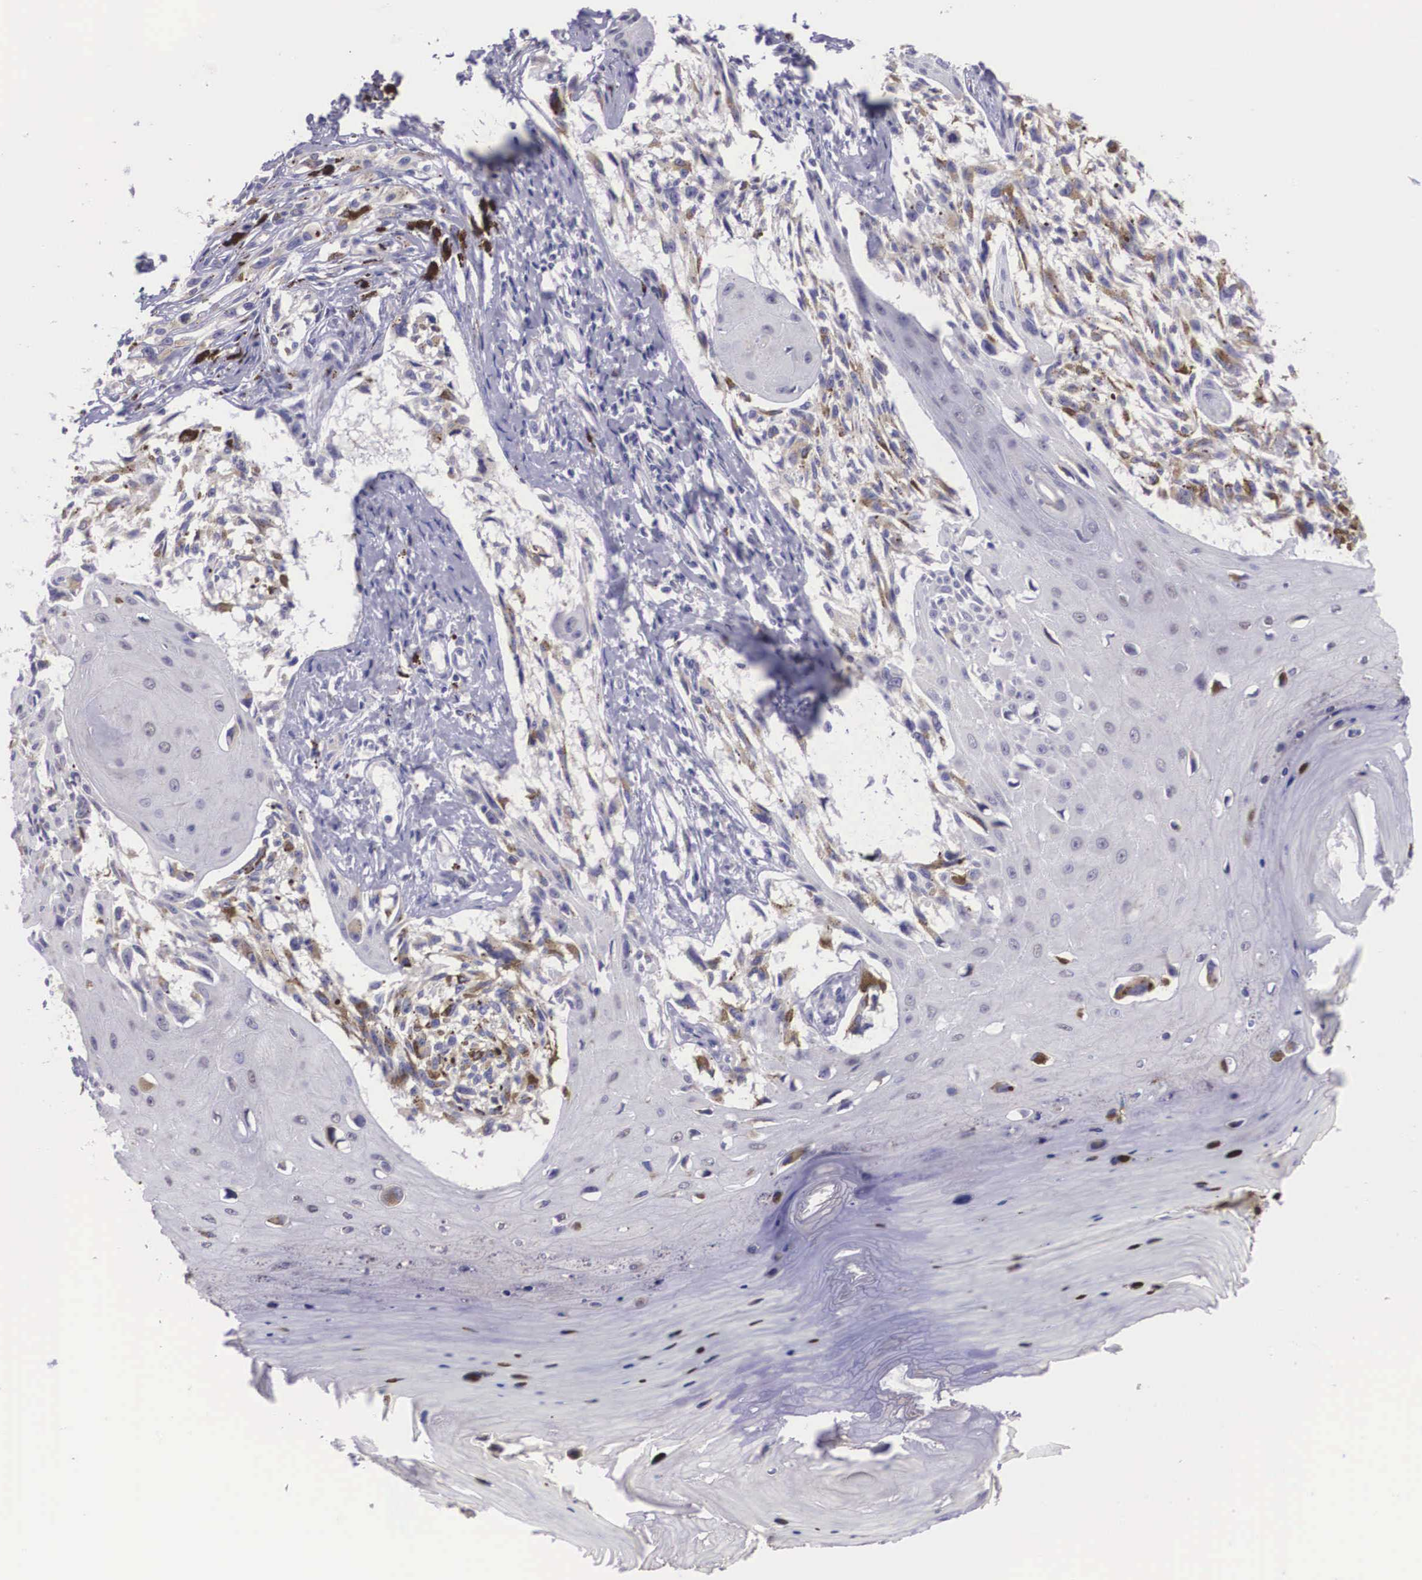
{"staining": {"intensity": "negative", "quantity": "none", "location": "none"}, "tissue": "melanoma", "cell_type": "Tumor cells", "image_type": "cancer", "snomed": [{"axis": "morphology", "description": "Malignant melanoma, NOS"}, {"axis": "topography", "description": "Skin"}], "caption": "Histopathology image shows no protein staining in tumor cells of malignant melanoma tissue. The staining is performed using DAB (3,3'-diaminobenzidine) brown chromogen with nuclei counter-stained in using hematoxylin.", "gene": "ARG2", "patient": {"sex": "female", "age": 82}}